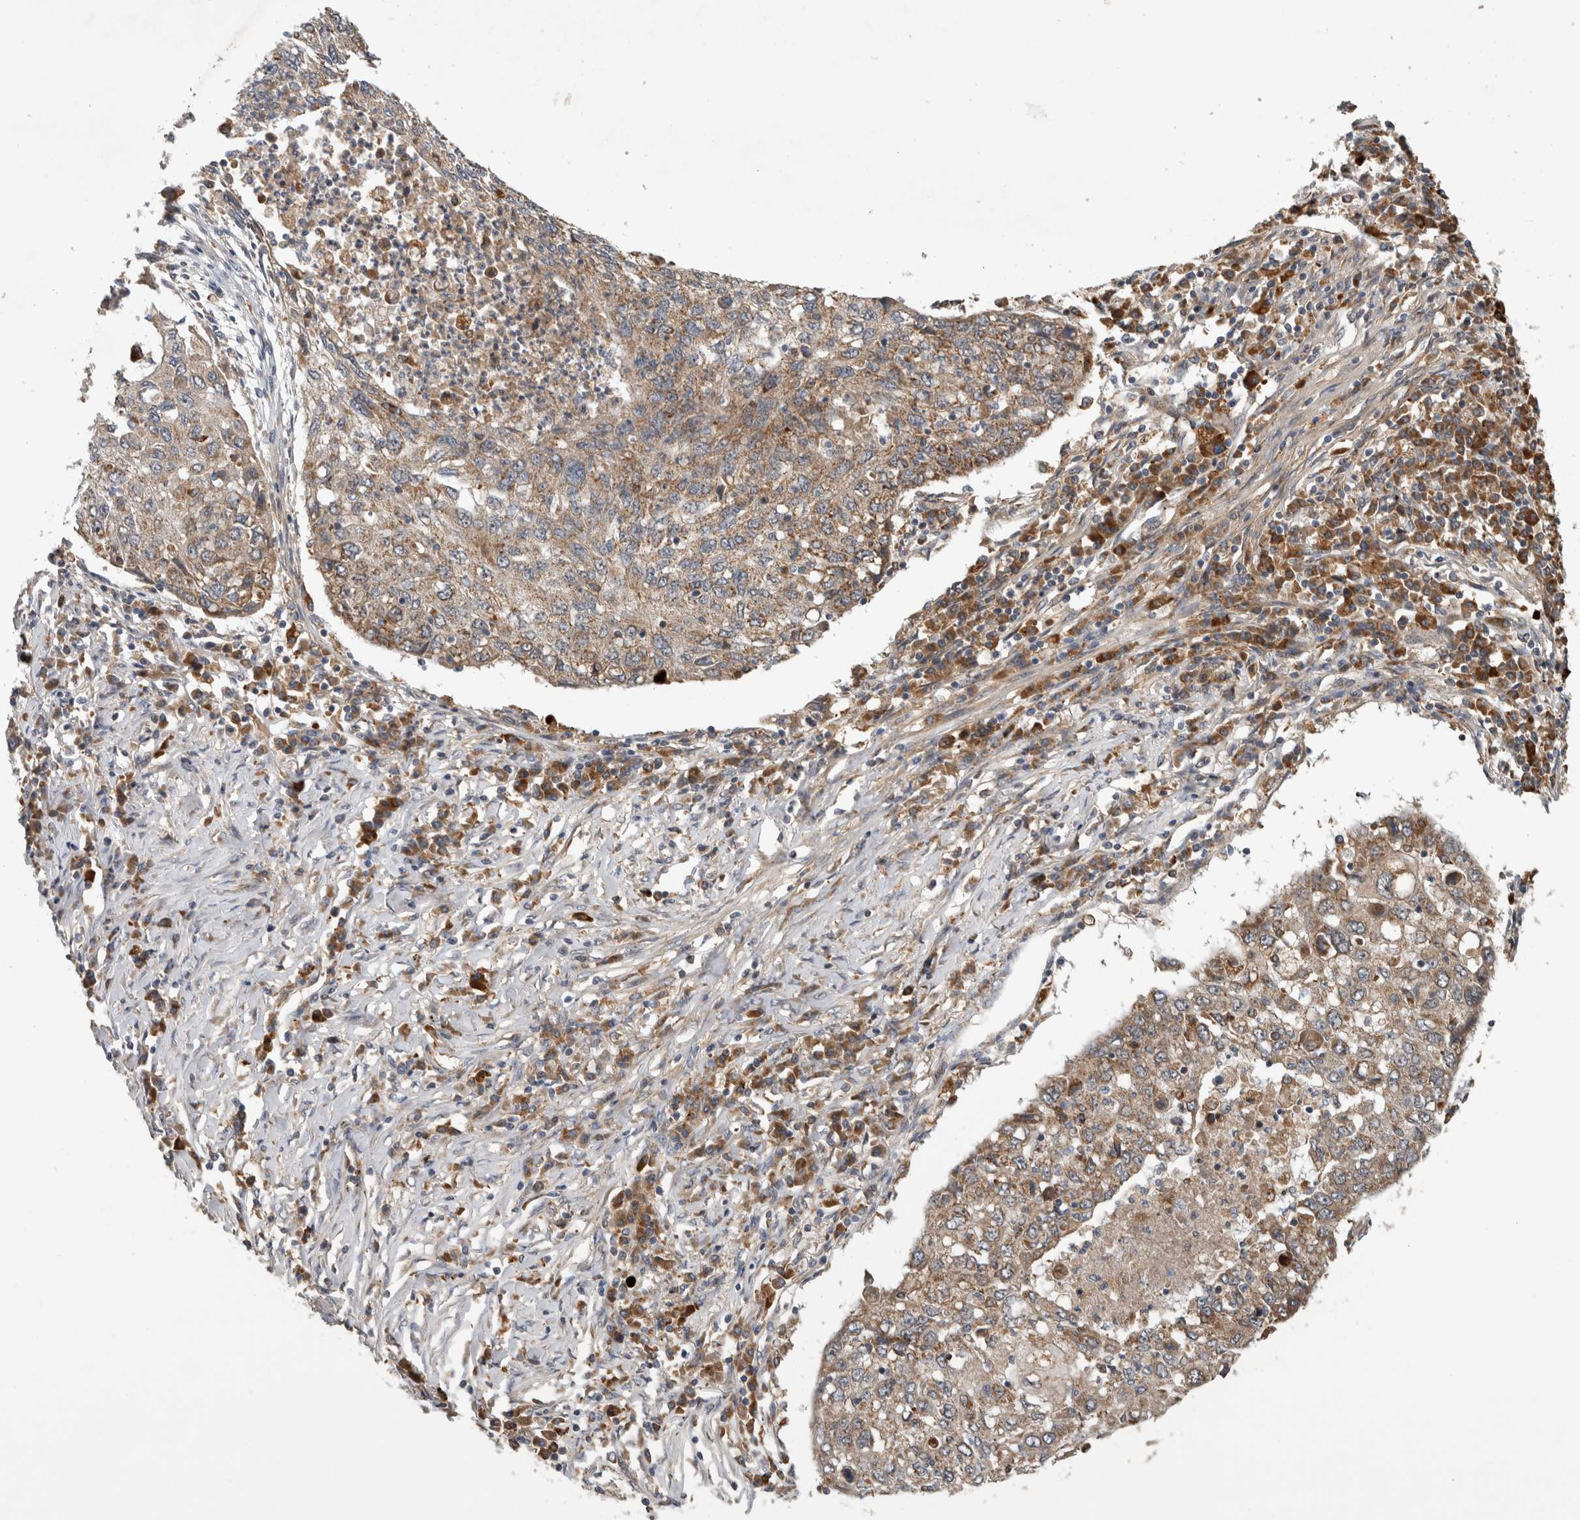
{"staining": {"intensity": "weak", "quantity": ">75%", "location": "cytoplasmic/membranous"}, "tissue": "lung cancer", "cell_type": "Tumor cells", "image_type": "cancer", "snomed": [{"axis": "morphology", "description": "Squamous cell carcinoma, NOS"}, {"axis": "topography", "description": "Lung"}], "caption": "About >75% of tumor cells in human lung squamous cell carcinoma exhibit weak cytoplasmic/membranous protein staining as visualized by brown immunohistochemical staining.", "gene": "ADGRL3", "patient": {"sex": "female", "age": 63}}